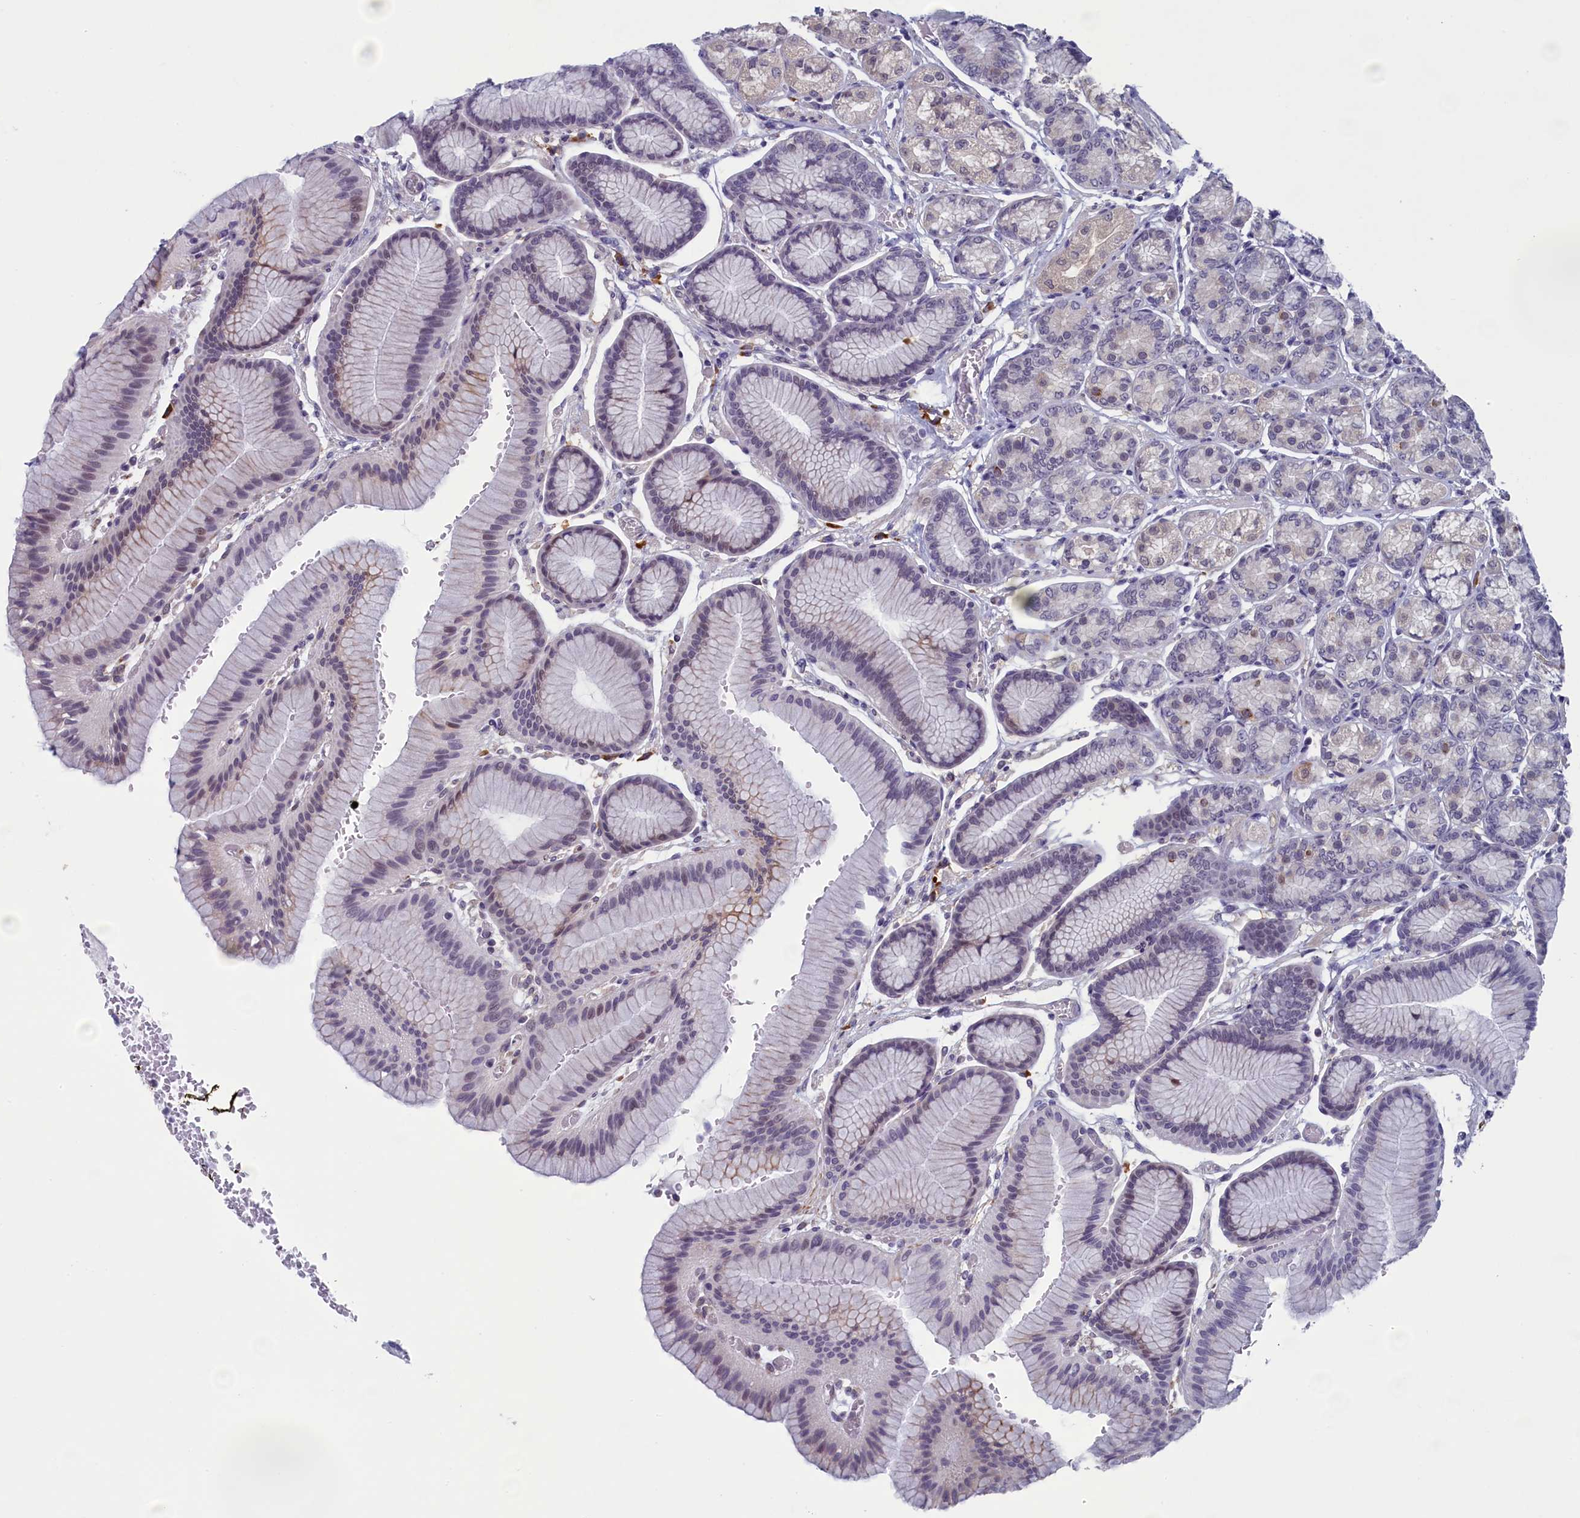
{"staining": {"intensity": "weak", "quantity": "<25%", "location": "nuclear"}, "tissue": "stomach", "cell_type": "Glandular cells", "image_type": "normal", "snomed": [{"axis": "morphology", "description": "Normal tissue, NOS"}, {"axis": "morphology", "description": "Adenocarcinoma, NOS"}, {"axis": "morphology", "description": "Adenocarcinoma, High grade"}, {"axis": "topography", "description": "Stomach, upper"}, {"axis": "topography", "description": "Stomach"}], "caption": "The image shows no significant positivity in glandular cells of stomach. (Brightfield microscopy of DAB immunohistochemistry (IHC) at high magnification).", "gene": "CNEP1R1", "patient": {"sex": "female", "age": 65}}